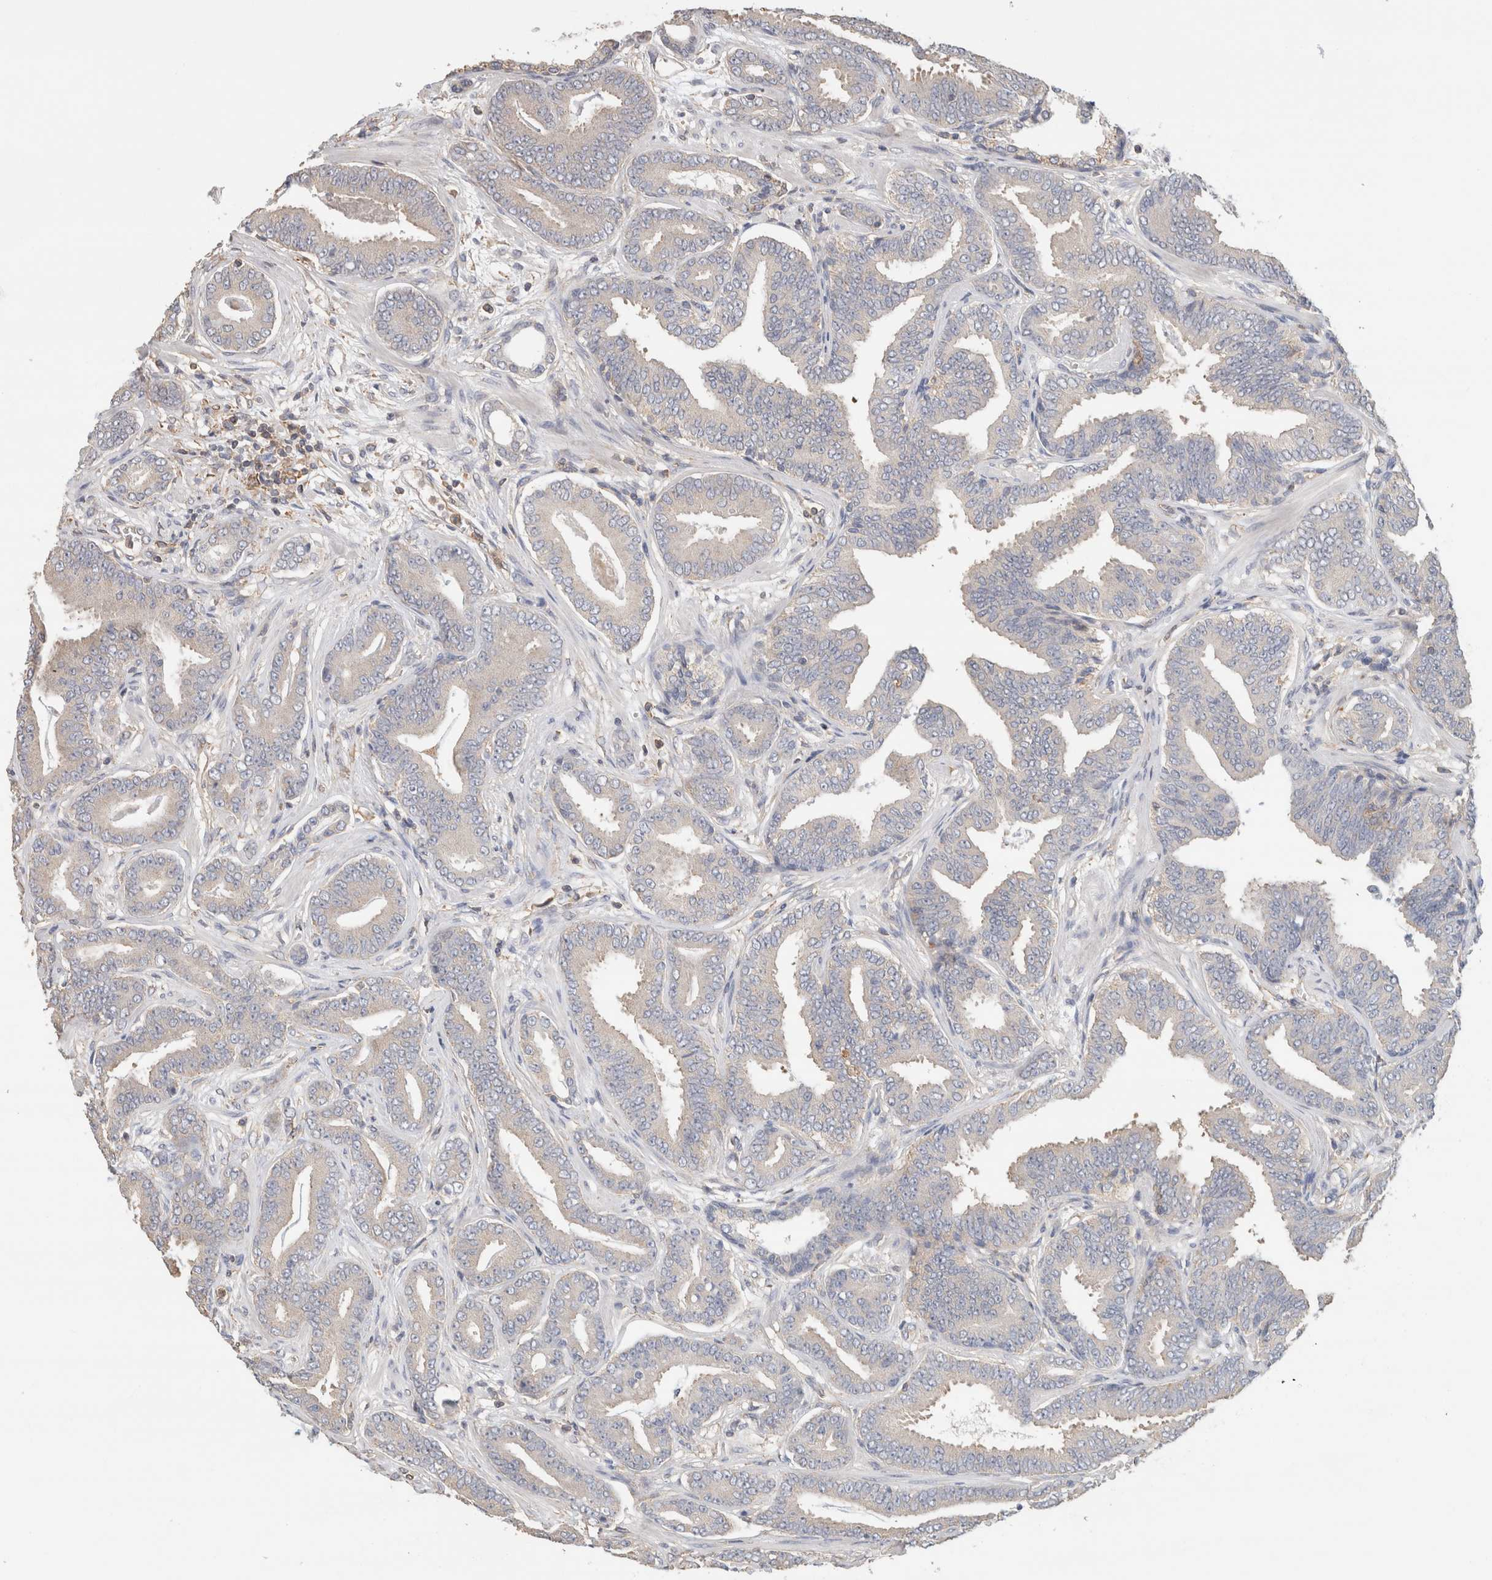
{"staining": {"intensity": "negative", "quantity": "none", "location": "none"}, "tissue": "prostate cancer", "cell_type": "Tumor cells", "image_type": "cancer", "snomed": [{"axis": "morphology", "description": "Adenocarcinoma, Low grade"}, {"axis": "topography", "description": "Prostate"}], "caption": "This photomicrograph is of adenocarcinoma (low-grade) (prostate) stained with IHC to label a protein in brown with the nuclei are counter-stained blue. There is no positivity in tumor cells. Brightfield microscopy of immunohistochemistry stained with DAB (3,3'-diaminobenzidine) (brown) and hematoxylin (blue), captured at high magnification.", "gene": "CFAP418", "patient": {"sex": "male", "age": 62}}